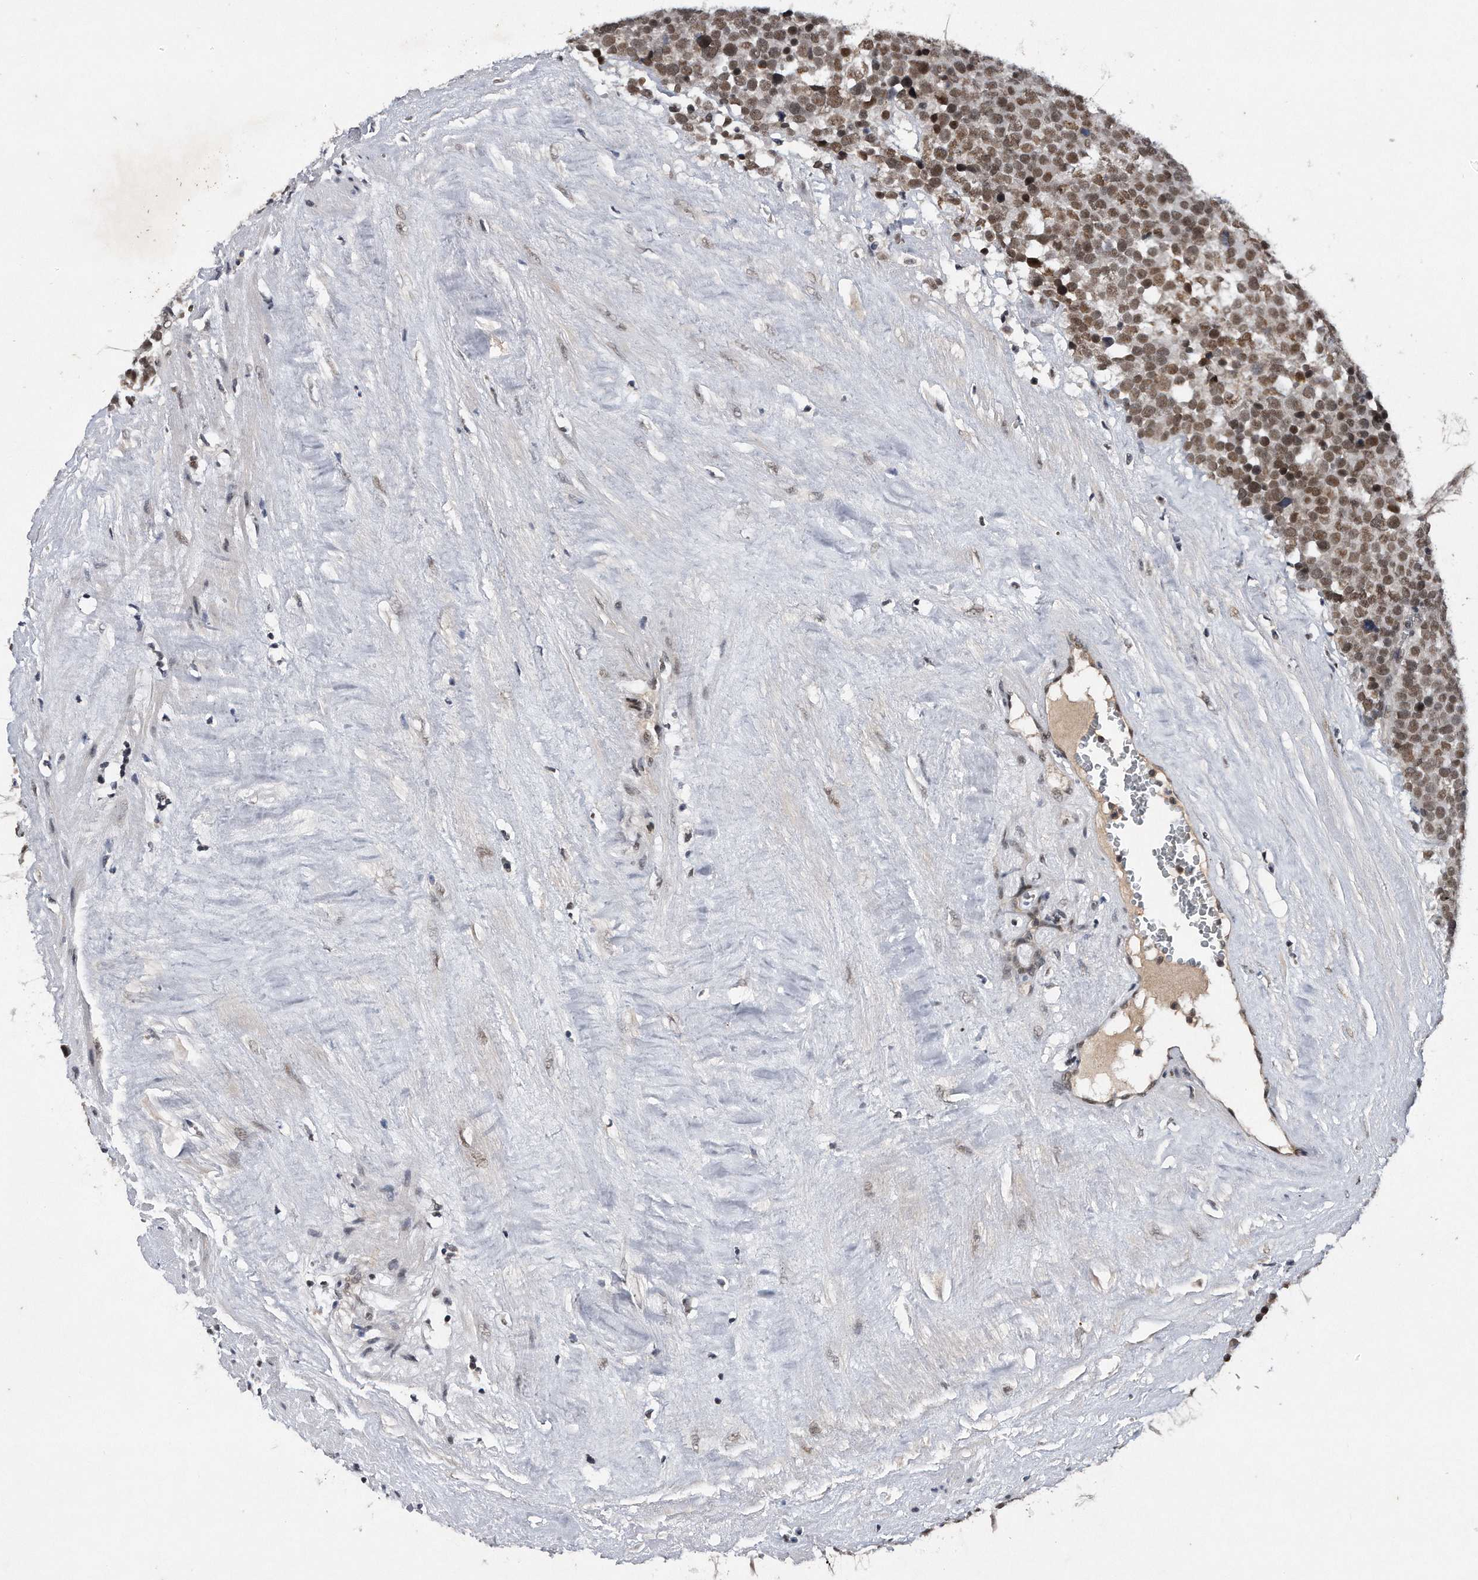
{"staining": {"intensity": "moderate", "quantity": ">75%", "location": "nuclear"}, "tissue": "testis cancer", "cell_type": "Tumor cells", "image_type": "cancer", "snomed": [{"axis": "morphology", "description": "Seminoma, NOS"}, {"axis": "topography", "description": "Testis"}], "caption": "An image of testis seminoma stained for a protein demonstrates moderate nuclear brown staining in tumor cells.", "gene": "VIRMA", "patient": {"sex": "male", "age": 71}}